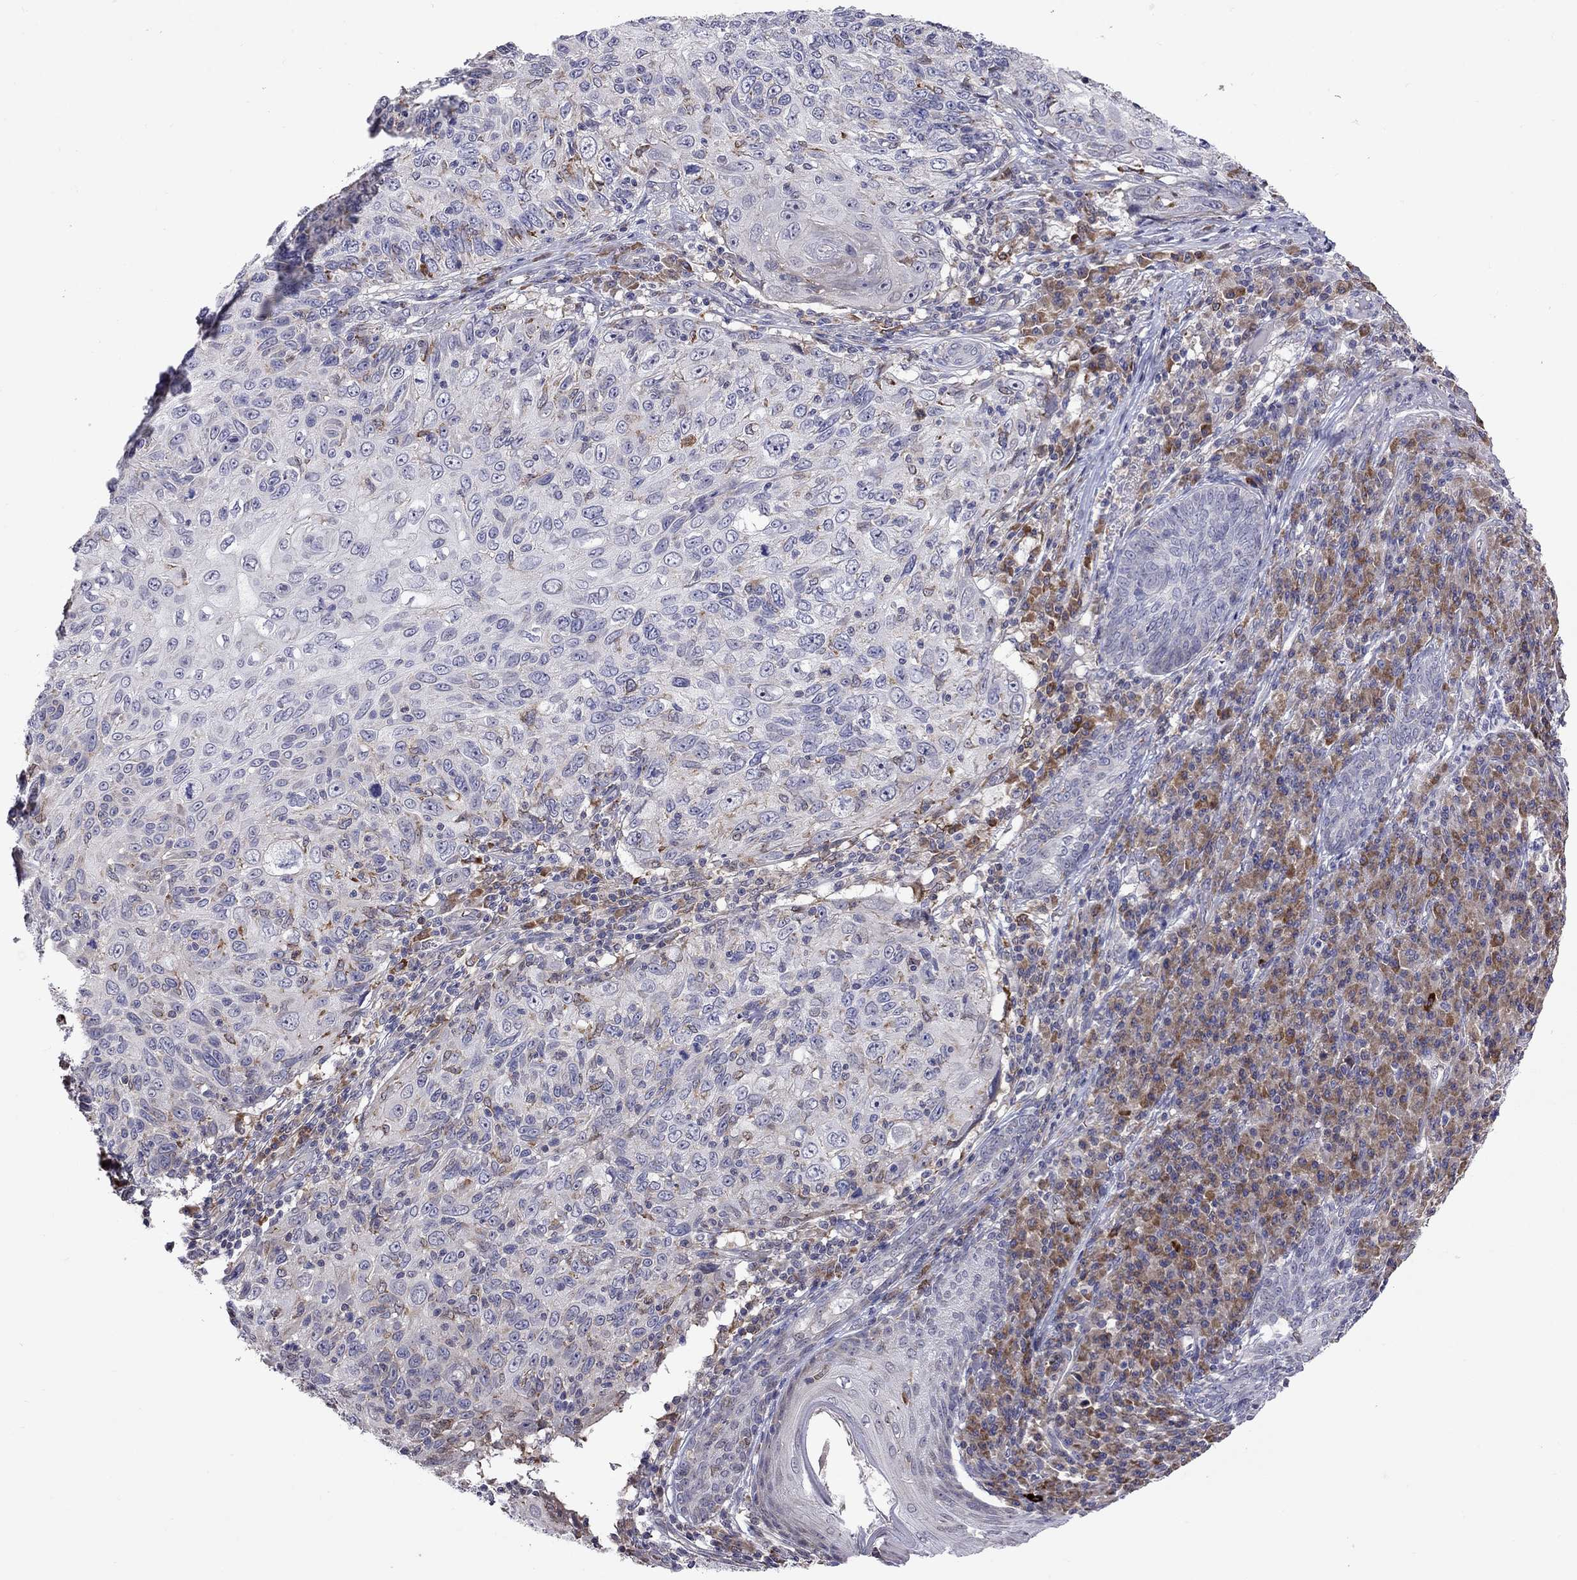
{"staining": {"intensity": "negative", "quantity": "none", "location": "none"}, "tissue": "skin cancer", "cell_type": "Tumor cells", "image_type": "cancer", "snomed": [{"axis": "morphology", "description": "Squamous cell carcinoma, NOS"}, {"axis": "topography", "description": "Skin"}], "caption": "Immunohistochemistry (IHC) of human skin cancer (squamous cell carcinoma) displays no expression in tumor cells.", "gene": "ADAM28", "patient": {"sex": "male", "age": 92}}